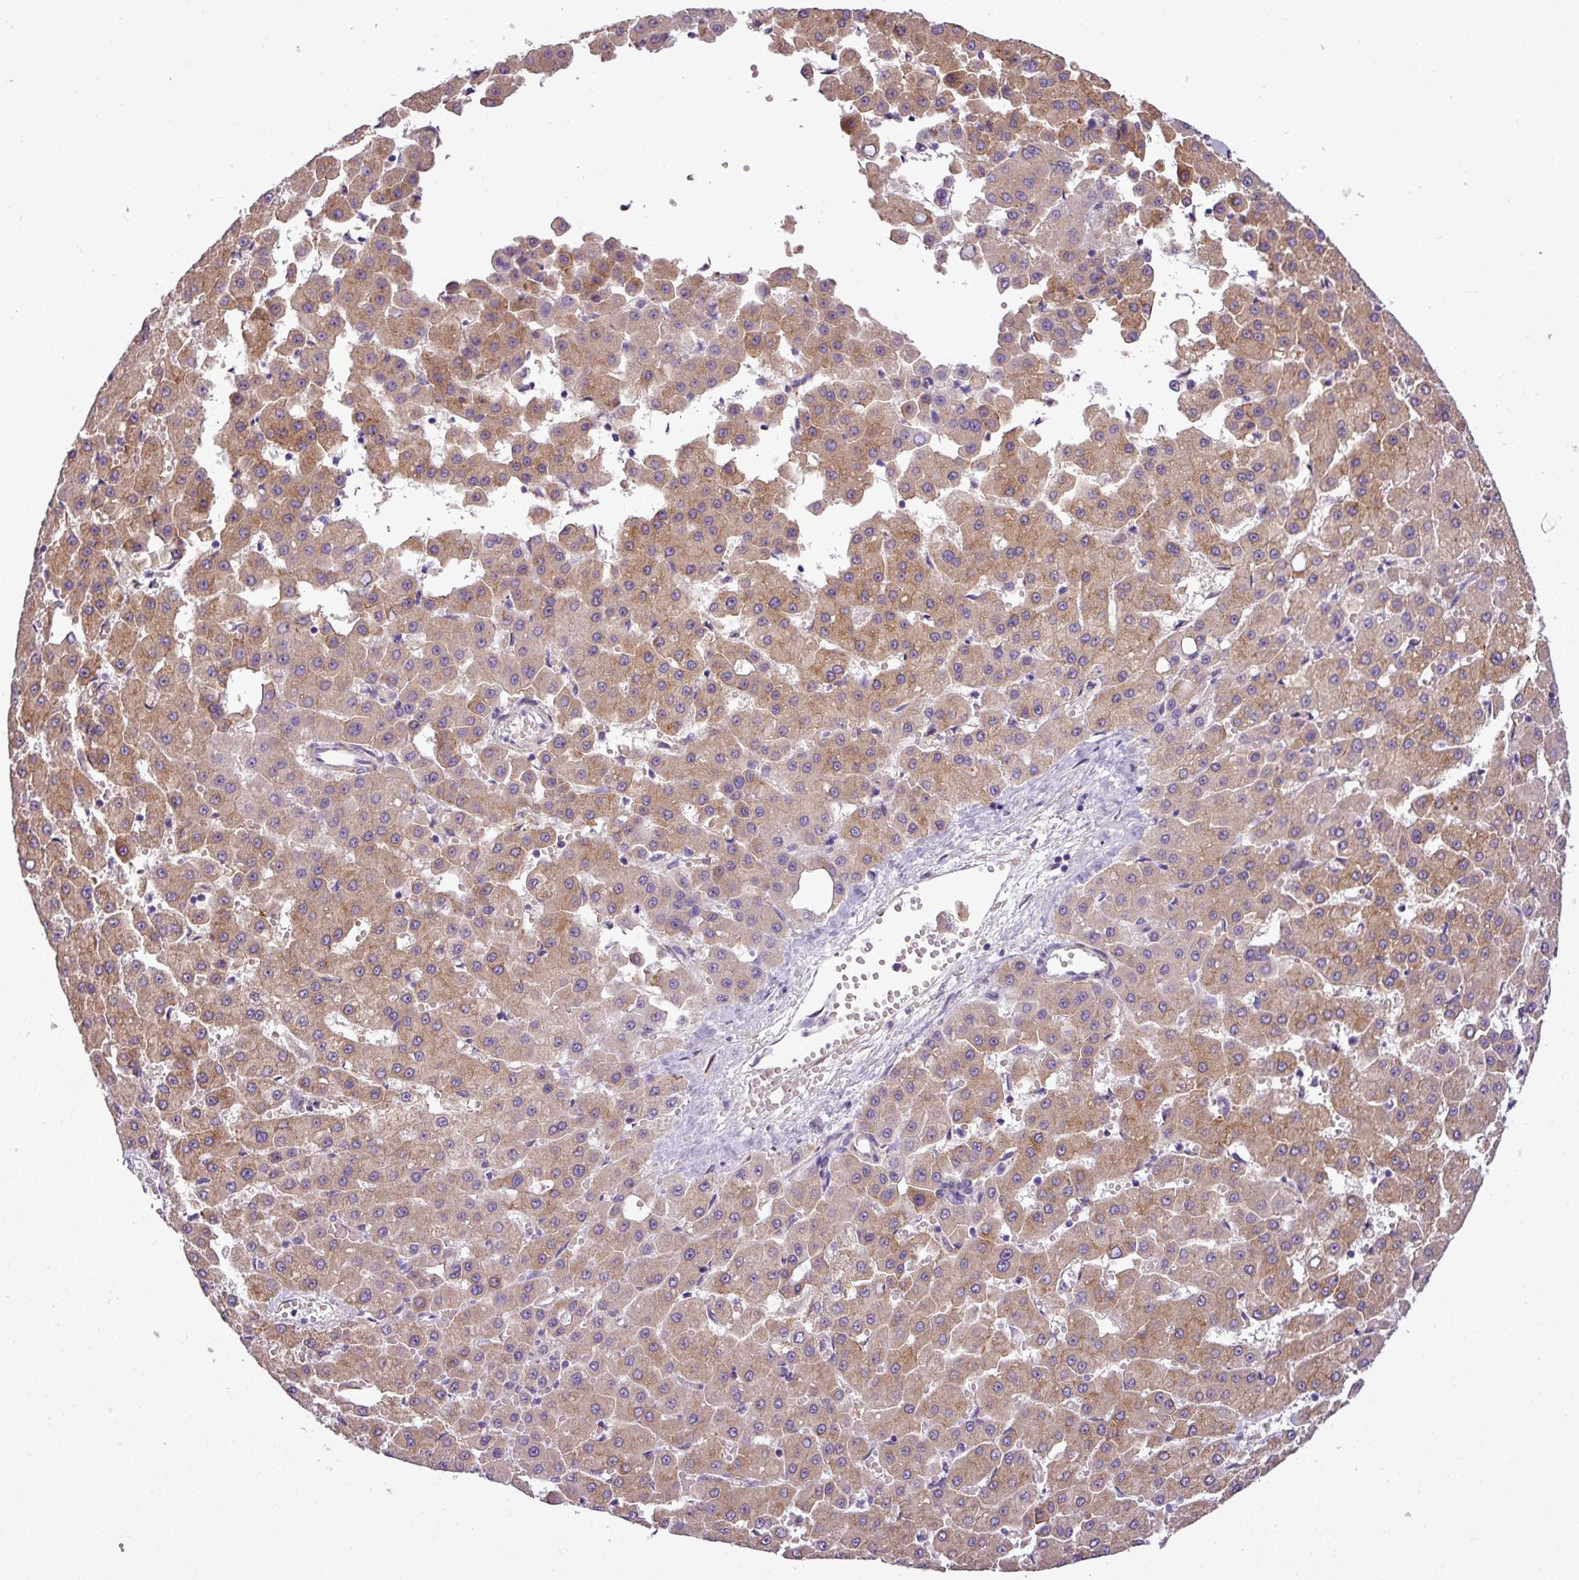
{"staining": {"intensity": "moderate", "quantity": ">75%", "location": "cytoplasmic/membranous"}, "tissue": "liver cancer", "cell_type": "Tumor cells", "image_type": "cancer", "snomed": [{"axis": "morphology", "description": "Carcinoma, Hepatocellular, NOS"}, {"axis": "topography", "description": "Liver"}], "caption": "About >75% of tumor cells in liver cancer demonstrate moderate cytoplasmic/membranous protein expression as visualized by brown immunohistochemical staining.", "gene": "MOCS3", "patient": {"sex": "male", "age": 47}}